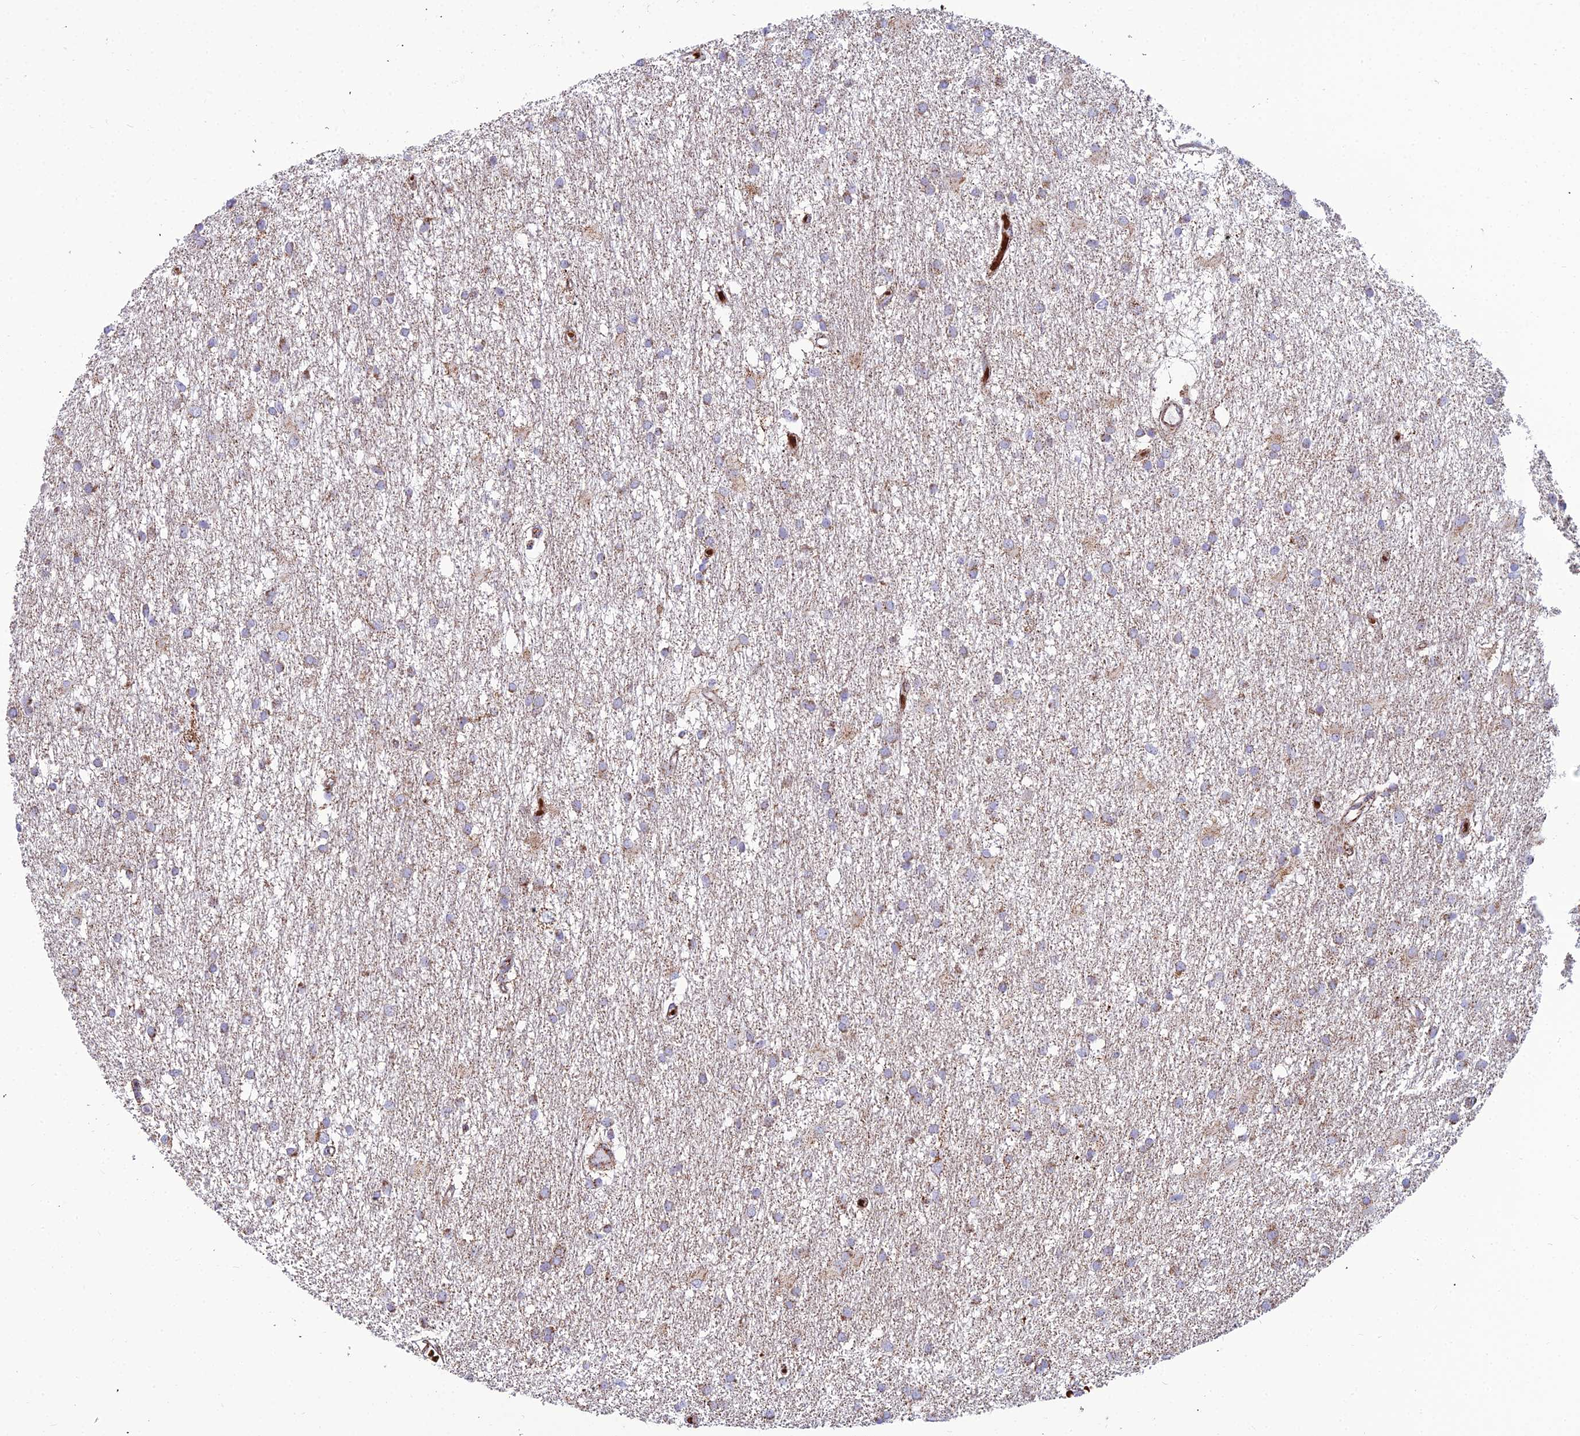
{"staining": {"intensity": "weak", "quantity": ">75%", "location": "cytoplasmic/membranous"}, "tissue": "glioma", "cell_type": "Tumor cells", "image_type": "cancer", "snomed": [{"axis": "morphology", "description": "Glioma, malignant, High grade"}, {"axis": "topography", "description": "Brain"}], "caption": "Protein expression analysis of glioma exhibits weak cytoplasmic/membranous staining in about >75% of tumor cells.", "gene": "SLC35F4", "patient": {"sex": "male", "age": 77}}